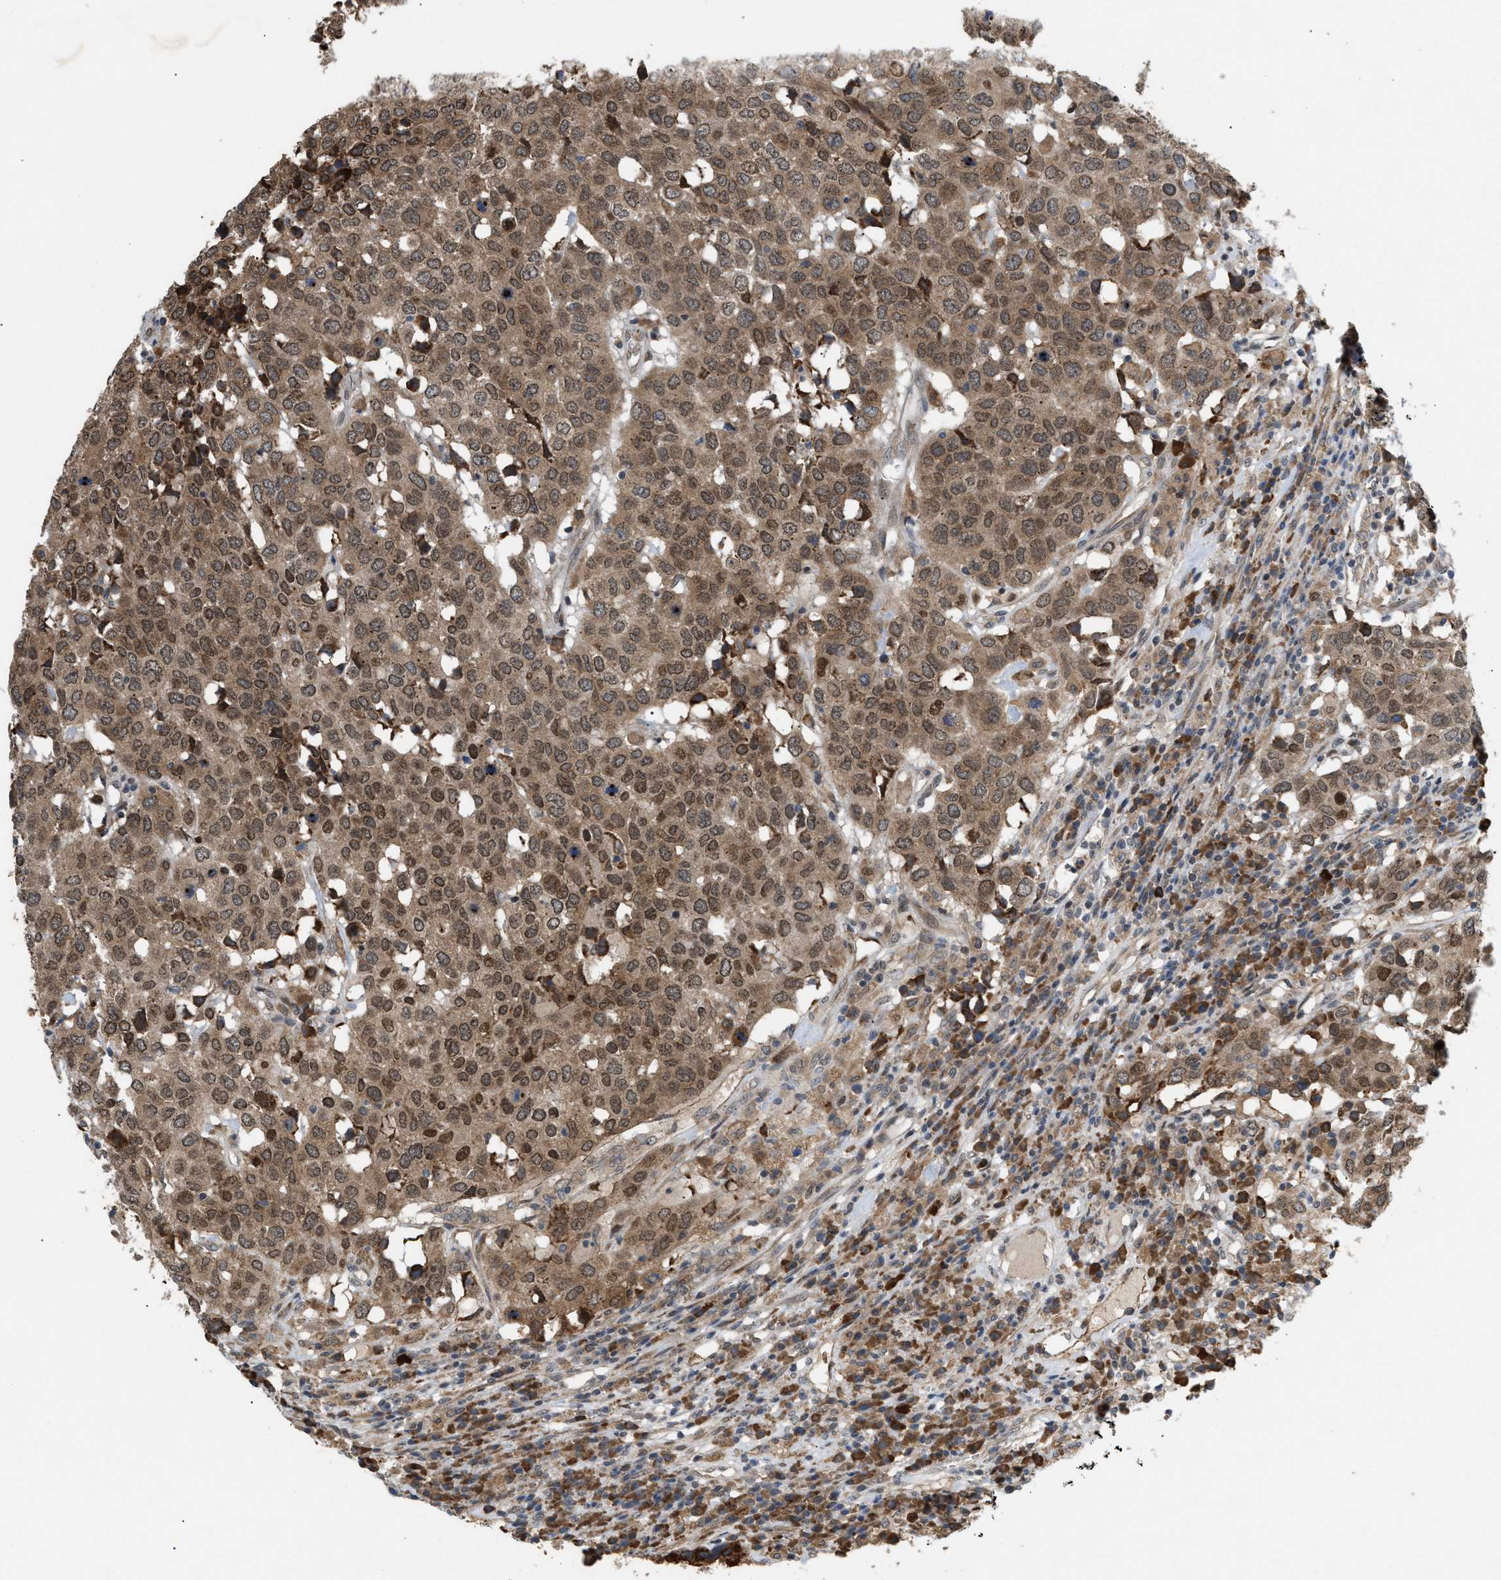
{"staining": {"intensity": "moderate", "quantity": ">75%", "location": "cytoplasmic/membranous,nuclear"}, "tissue": "head and neck cancer", "cell_type": "Tumor cells", "image_type": "cancer", "snomed": [{"axis": "morphology", "description": "Squamous cell carcinoma, NOS"}, {"axis": "topography", "description": "Head-Neck"}], "caption": "Head and neck cancer (squamous cell carcinoma) was stained to show a protein in brown. There is medium levels of moderate cytoplasmic/membranous and nuclear expression in approximately >75% of tumor cells. (Brightfield microscopy of DAB IHC at high magnification).", "gene": "MFSD6", "patient": {"sex": "male", "age": 66}}